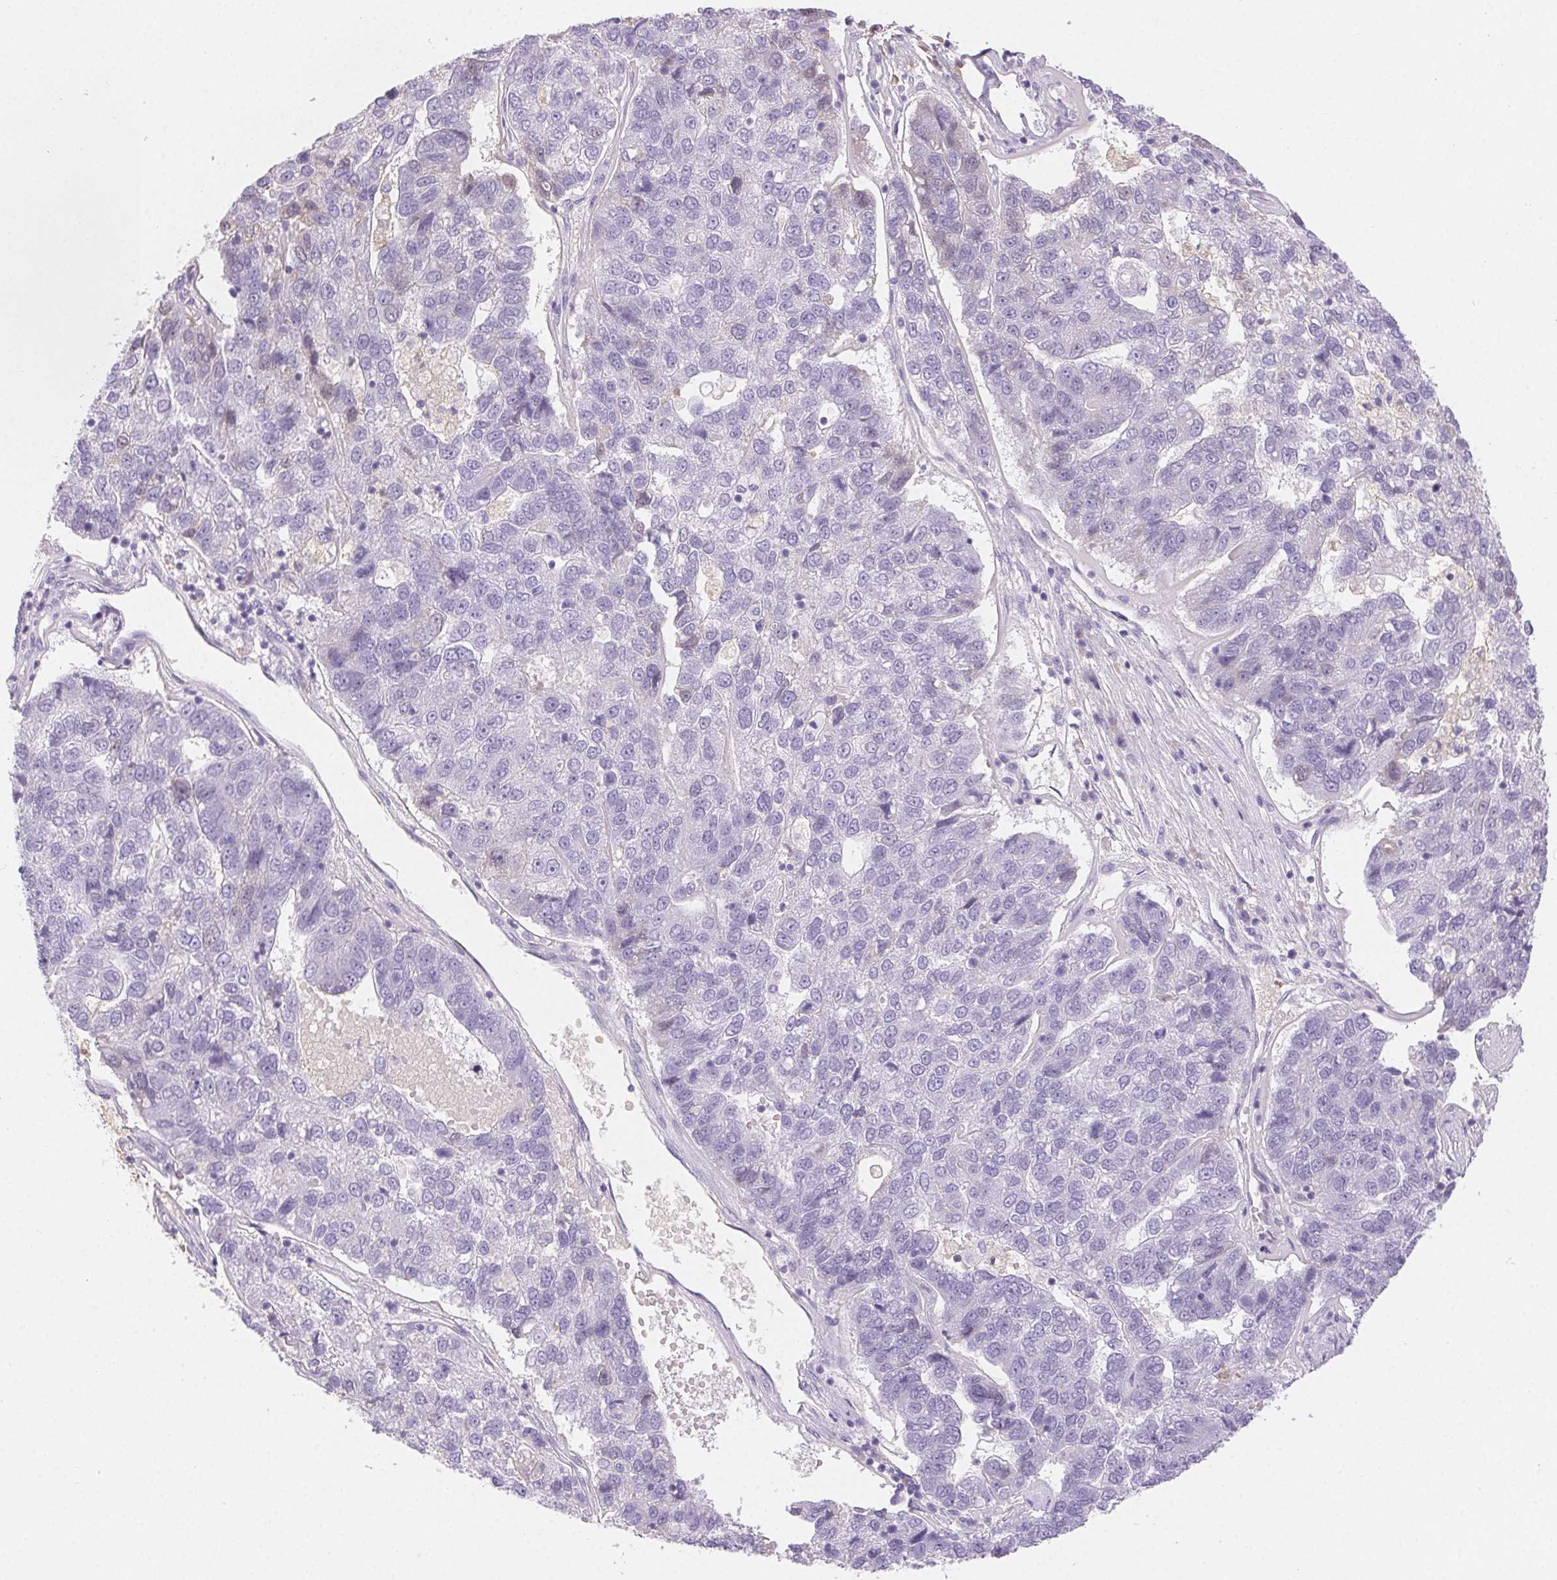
{"staining": {"intensity": "negative", "quantity": "none", "location": "none"}, "tissue": "pancreatic cancer", "cell_type": "Tumor cells", "image_type": "cancer", "snomed": [{"axis": "morphology", "description": "Adenocarcinoma, NOS"}, {"axis": "topography", "description": "Pancreas"}], "caption": "Immunohistochemistry (IHC) of pancreatic cancer (adenocarcinoma) shows no expression in tumor cells.", "gene": "PADI4", "patient": {"sex": "female", "age": 61}}